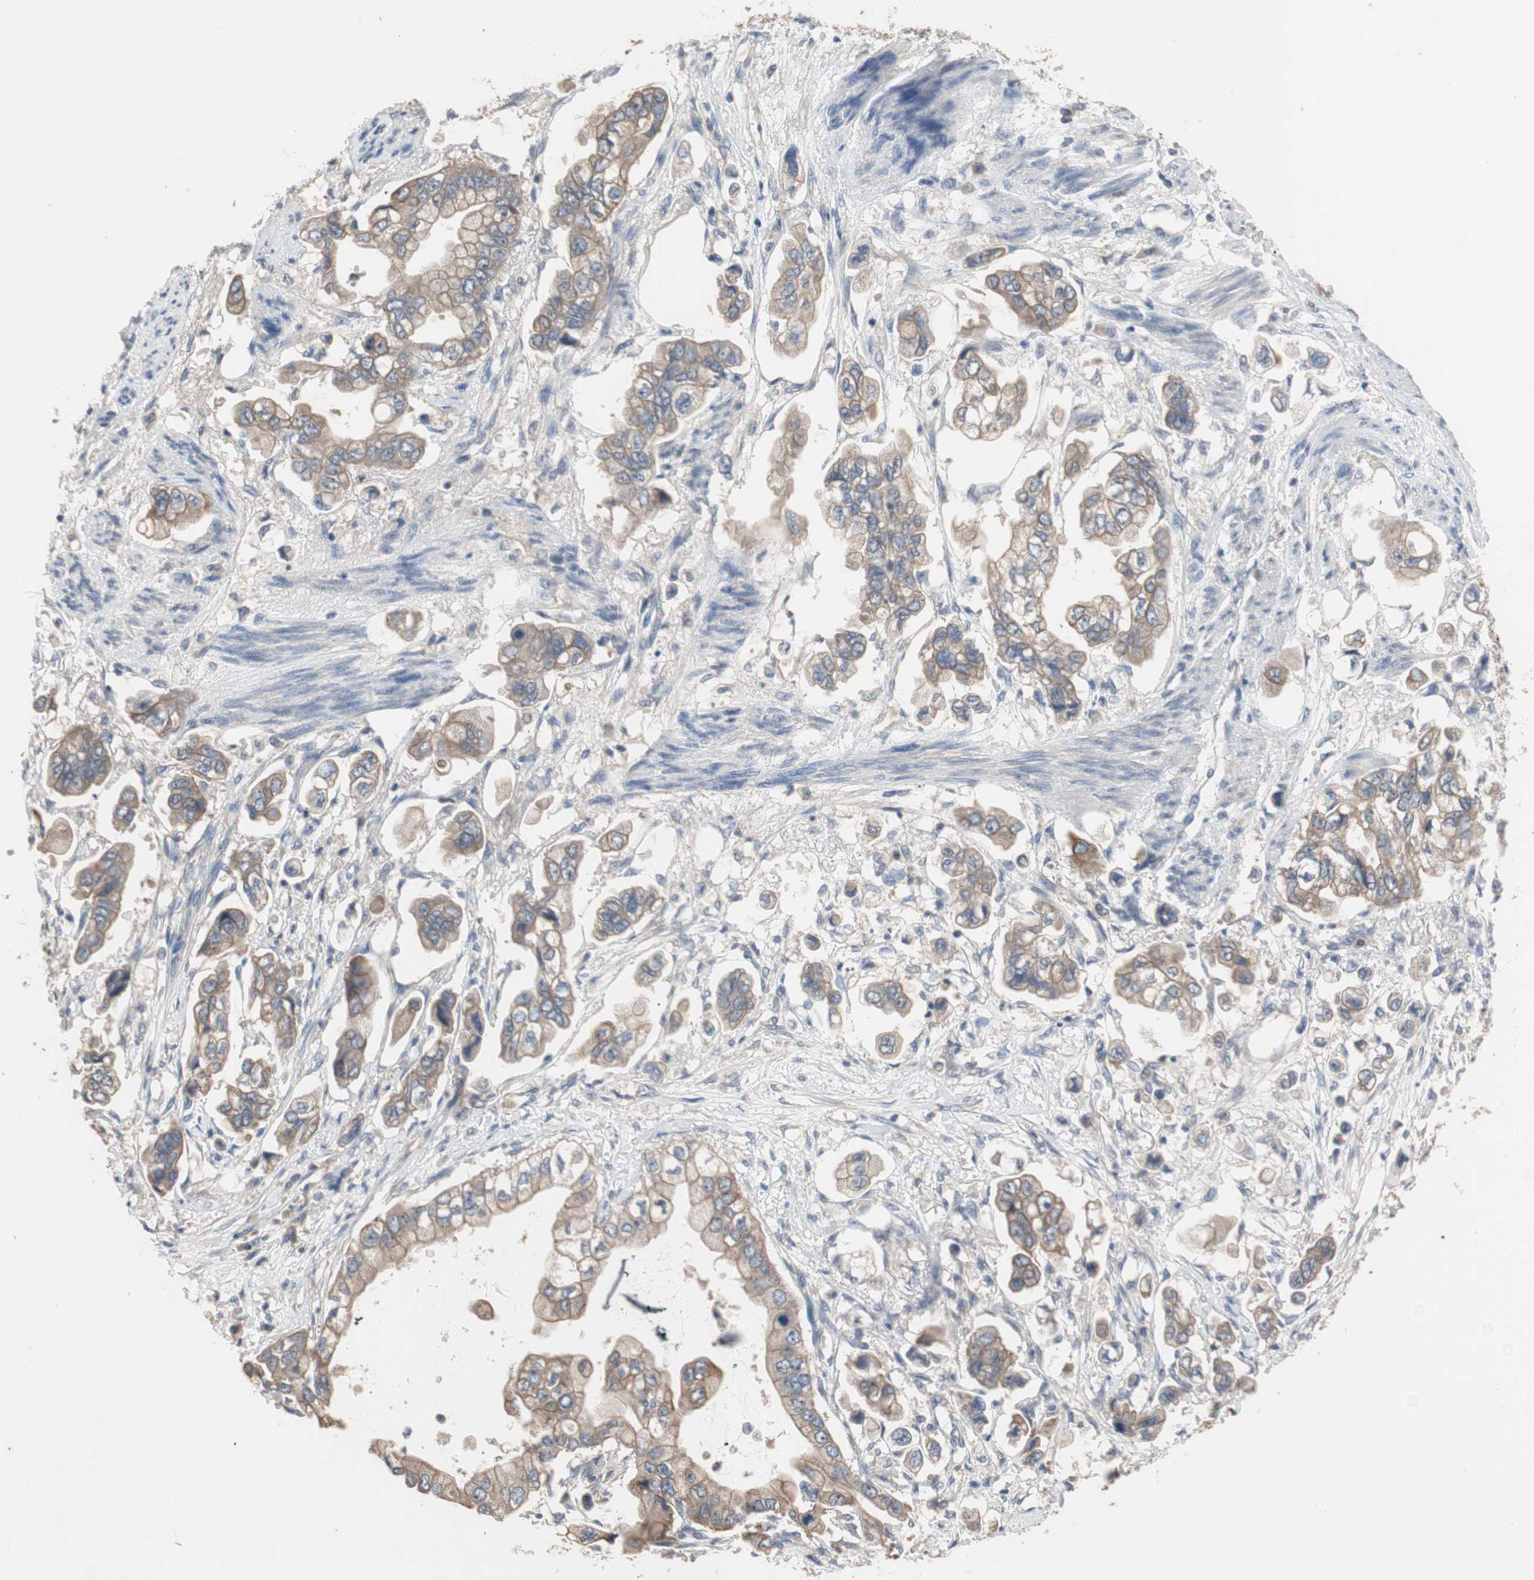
{"staining": {"intensity": "moderate", "quantity": ">75%", "location": "cytoplasmic/membranous"}, "tissue": "stomach cancer", "cell_type": "Tumor cells", "image_type": "cancer", "snomed": [{"axis": "morphology", "description": "Adenocarcinoma, NOS"}, {"axis": "topography", "description": "Stomach"}], "caption": "Immunohistochemical staining of human stomach cancer shows moderate cytoplasmic/membranous protein expression in about >75% of tumor cells. The staining is performed using DAB (3,3'-diaminobenzidine) brown chromogen to label protein expression. The nuclei are counter-stained blue using hematoxylin.", "gene": "ADAP1", "patient": {"sex": "male", "age": 62}}